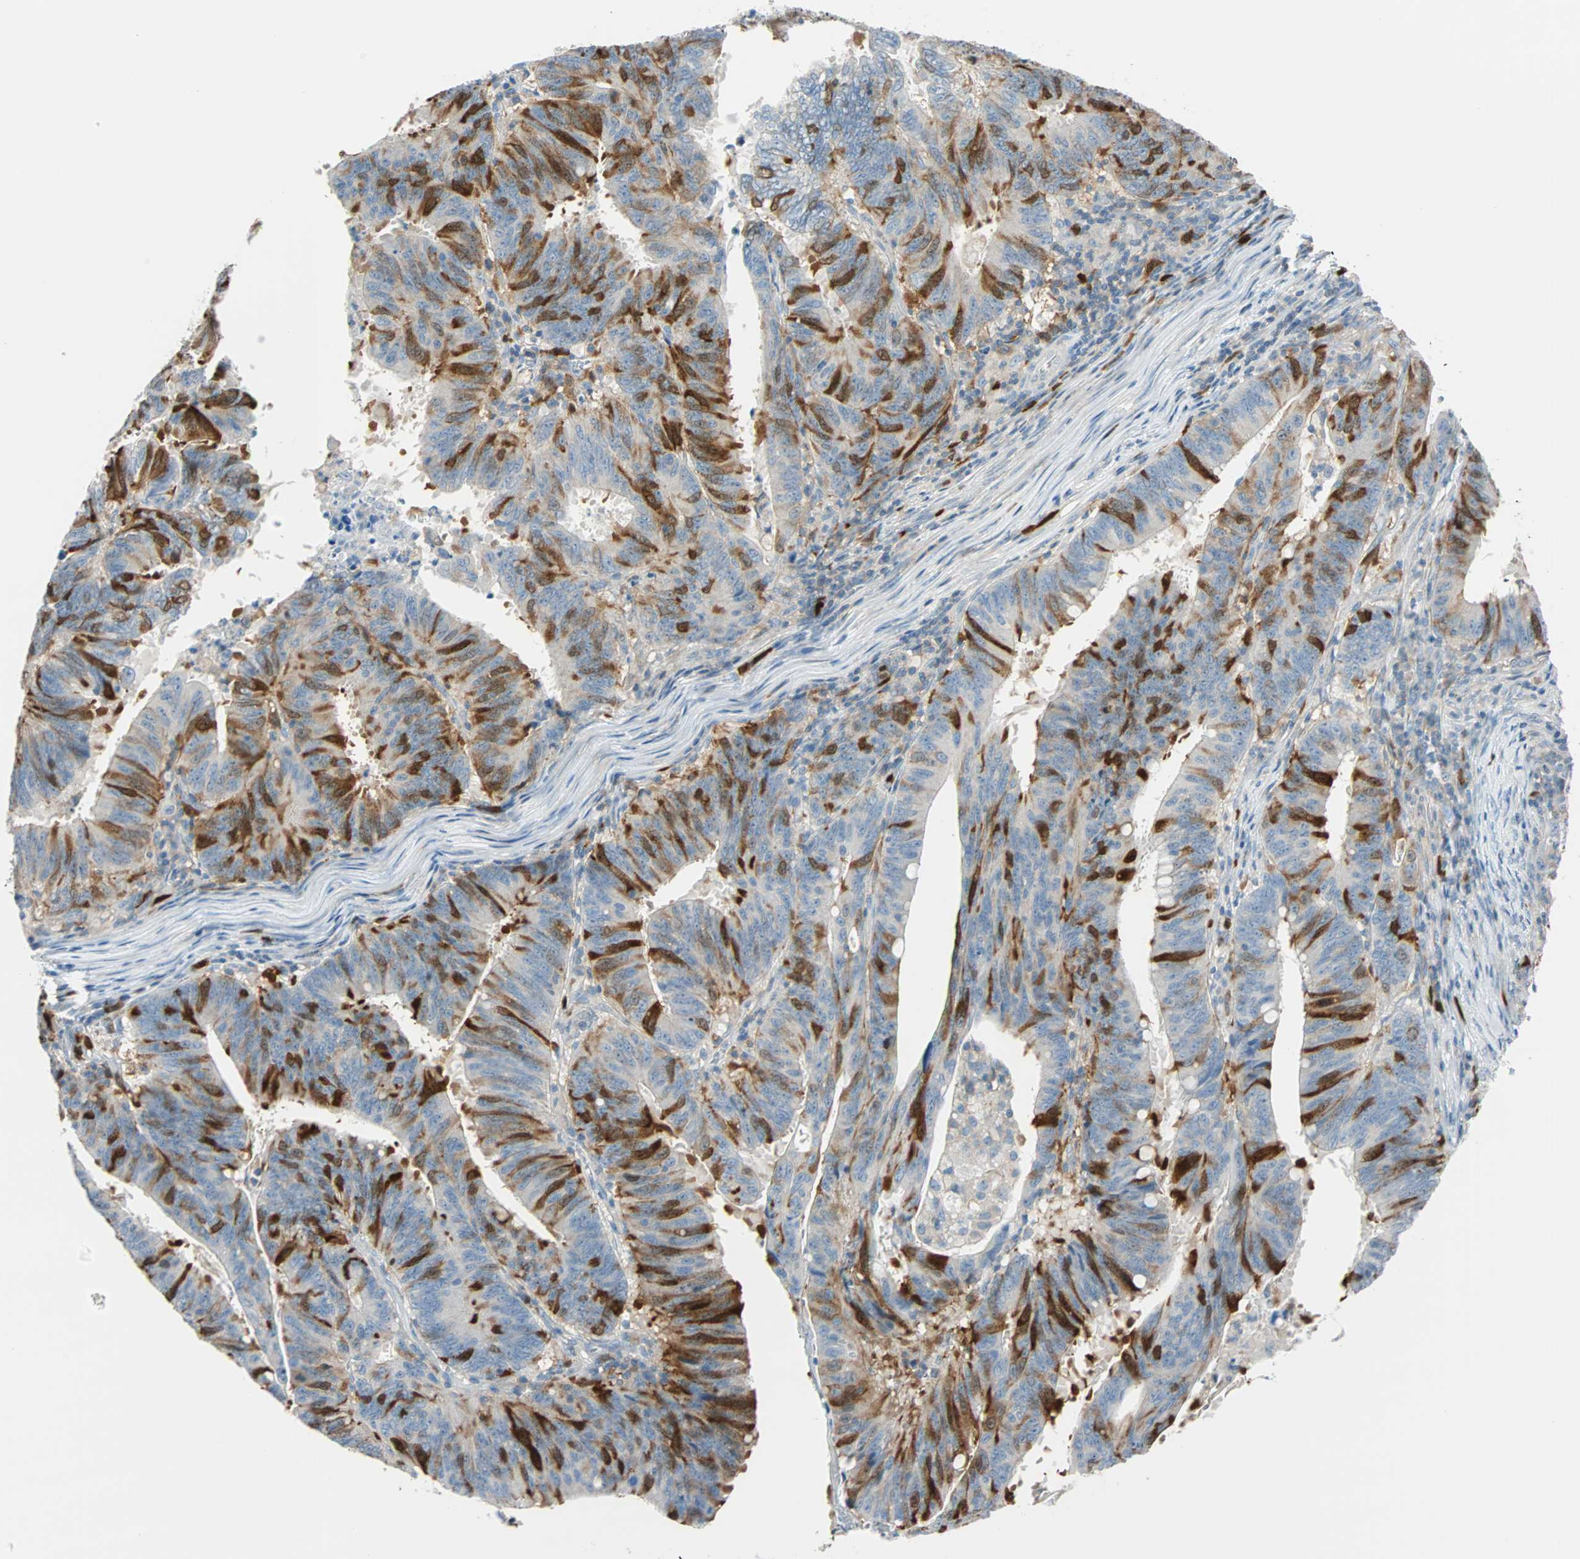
{"staining": {"intensity": "strong", "quantity": "25%-75%", "location": "cytoplasmic/membranous,nuclear"}, "tissue": "colorectal cancer", "cell_type": "Tumor cells", "image_type": "cancer", "snomed": [{"axis": "morphology", "description": "Adenocarcinoma, NOS"}, {"axis": "topography", "description": "Colon"}], "caption": "A brown stain labels strong cytoplasmic/membranous and nuclear staining of a protein in human colorectal adenocarcinoma tumor cells. (IHC, brightfield microscopy, high magnification).", "gene": "PTTG1", "patient": {"sex": "male", "age": 45}}